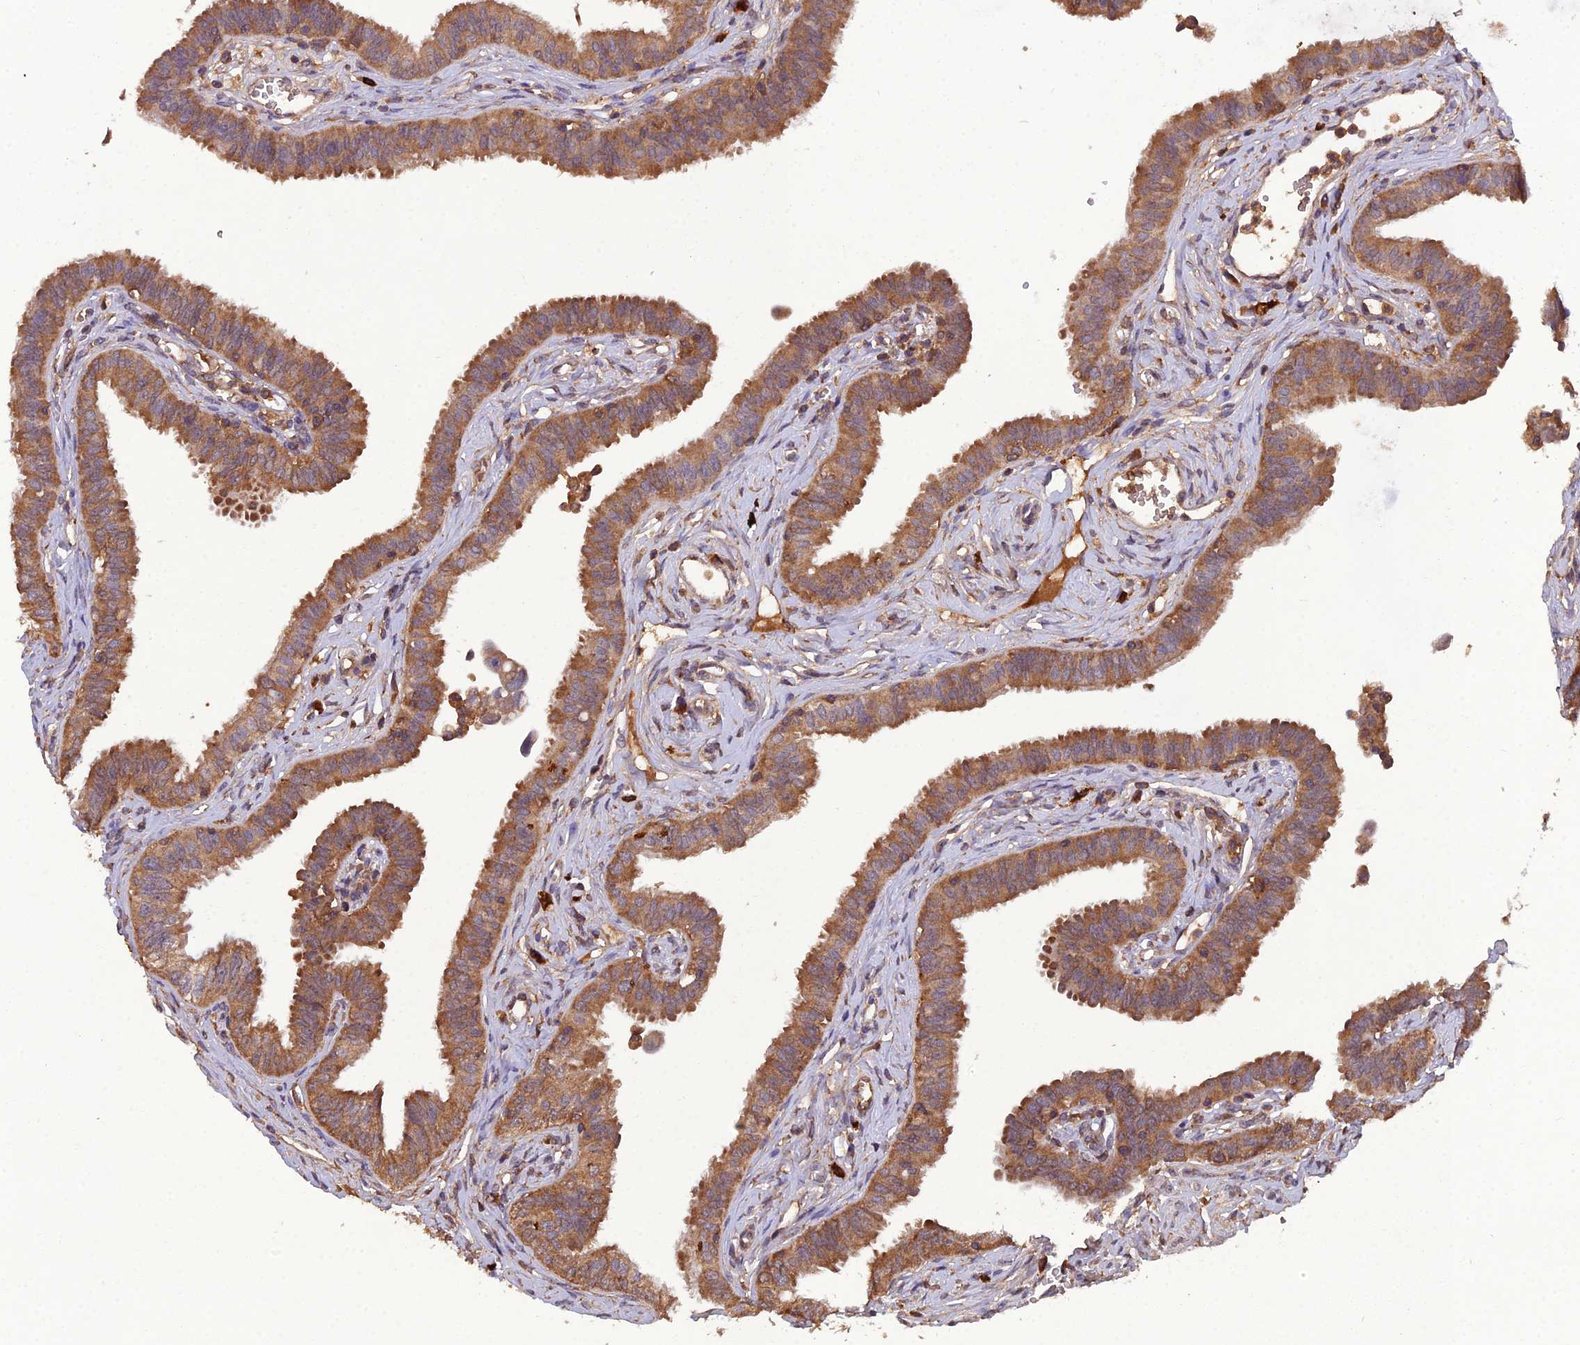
{"staining": {"intensity": "moderate", "quantity": ">75%", "location": "cytoplasmic/membranous"}, "tissue": "fallopian tube", "cell_type": "Glandular cells", "image_type": "normal", "snomed": [{"axis": "morphology", "description": "Normal tissue, NOS"}, {"axis": "morphology", "description": "Carcinoma, NOS"}, {"axis": "topography", "description": "Fallopian tube"}, {"axis": "topography", "description": "Ovary"}], "caption": "Protein staining of unremarkable fallopian tube displays moderate cytoplasmic/membranous positivity in approximately >75% of glandular cells.", "gene": "TMEM258", "patient": {"sex": "female", "age": 59}}